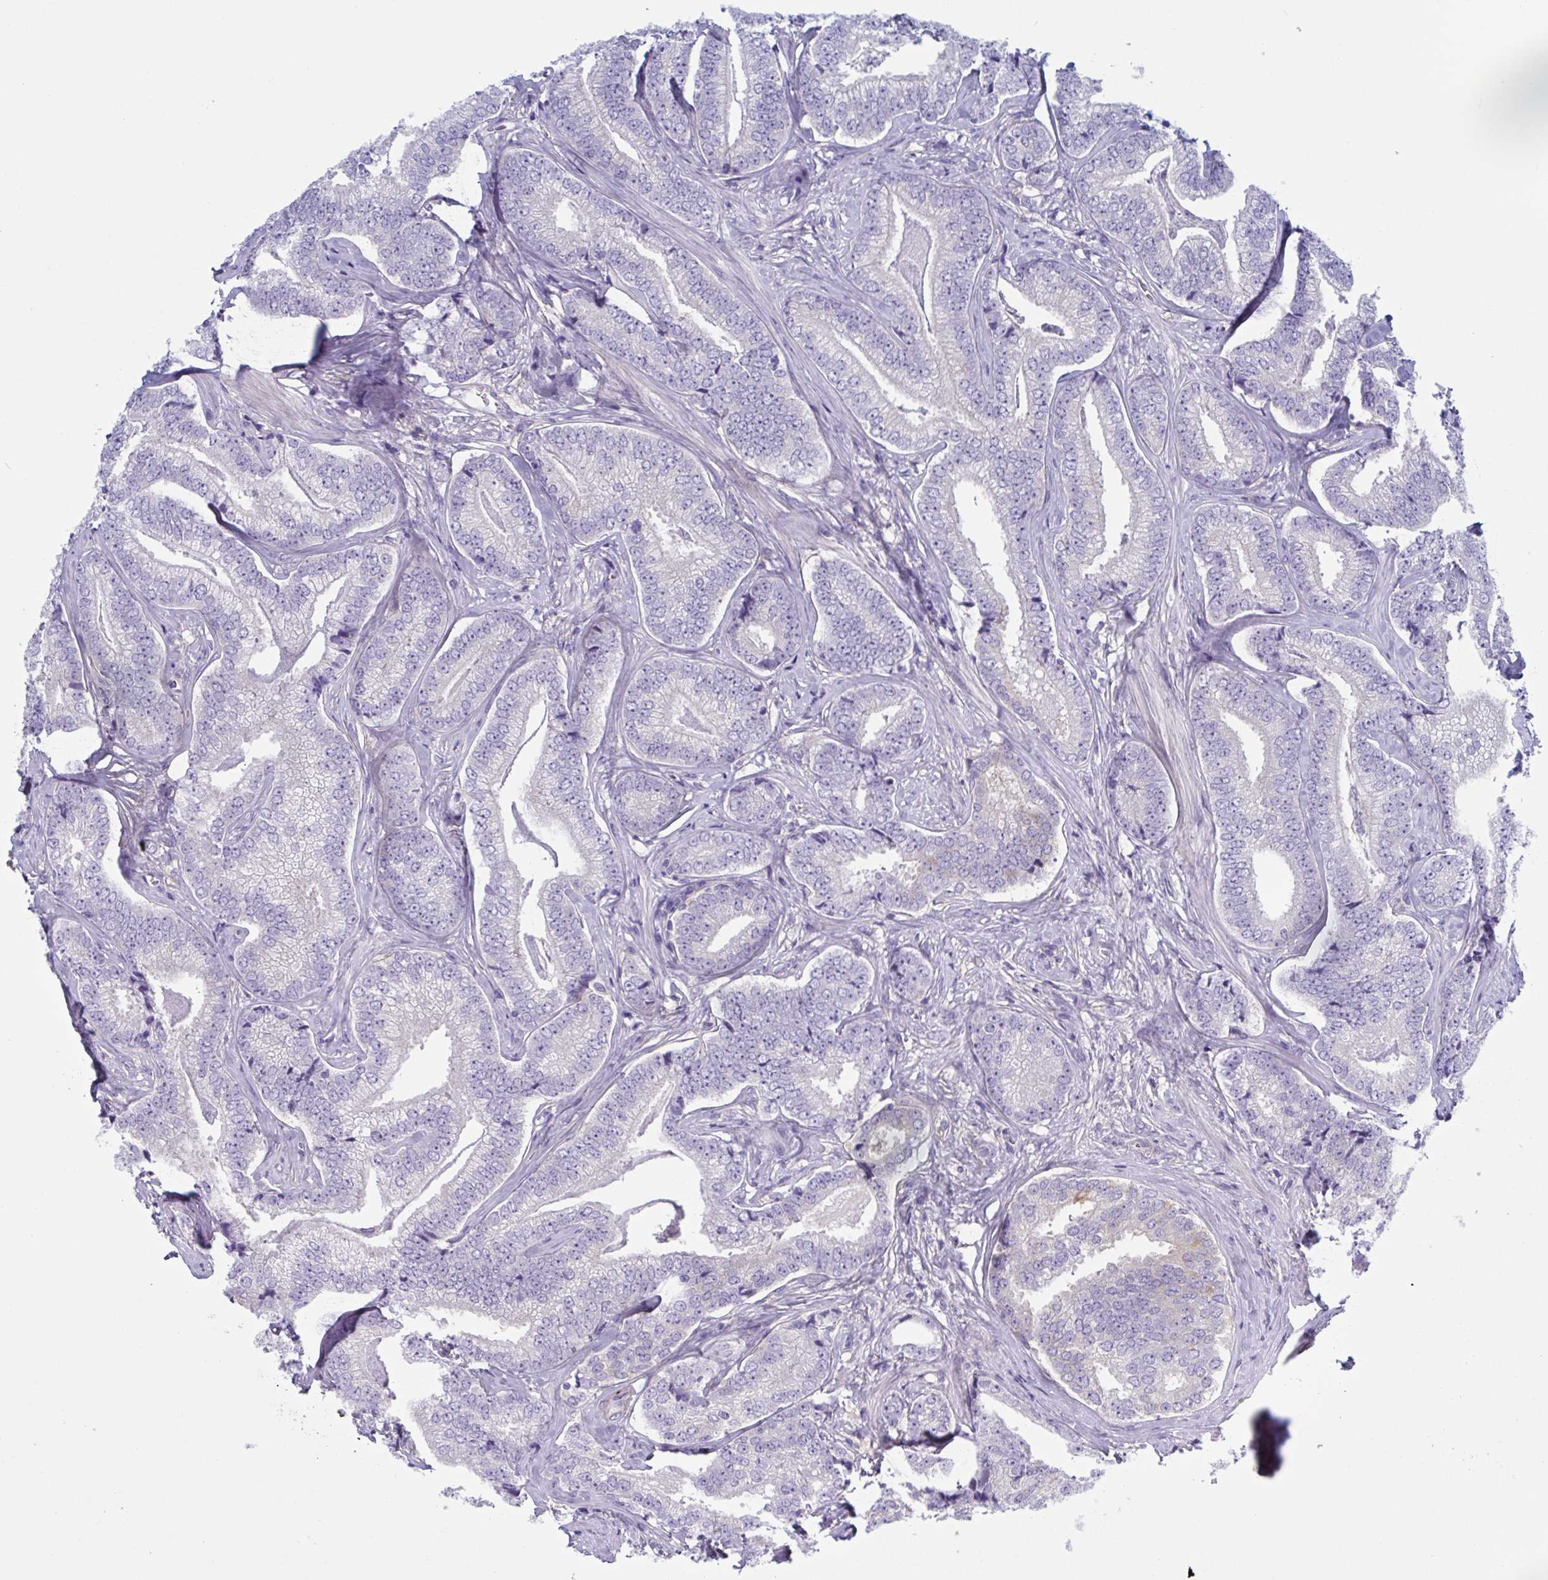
{"staining": {"intensity": "negative", "quantity": "none", "location": "none"}, "tissue": "prostate cancer", "cell_type": "Tumor cells", "image_type": "cancer", "snomed": [{"axis": "morphology", "description": "Adenocarcinoma, Low grade"}, {"axis": "topography", "description": "Prostate"}], "caption": "Tumor cells show no significant positivity in prostate low-grade adenocarcinoma. (Immunohistochemistry (ihc), brightfield microscopy, high magnification).", "gene": "LPIN3", "patient": {"sex": "male", "age": 63}}